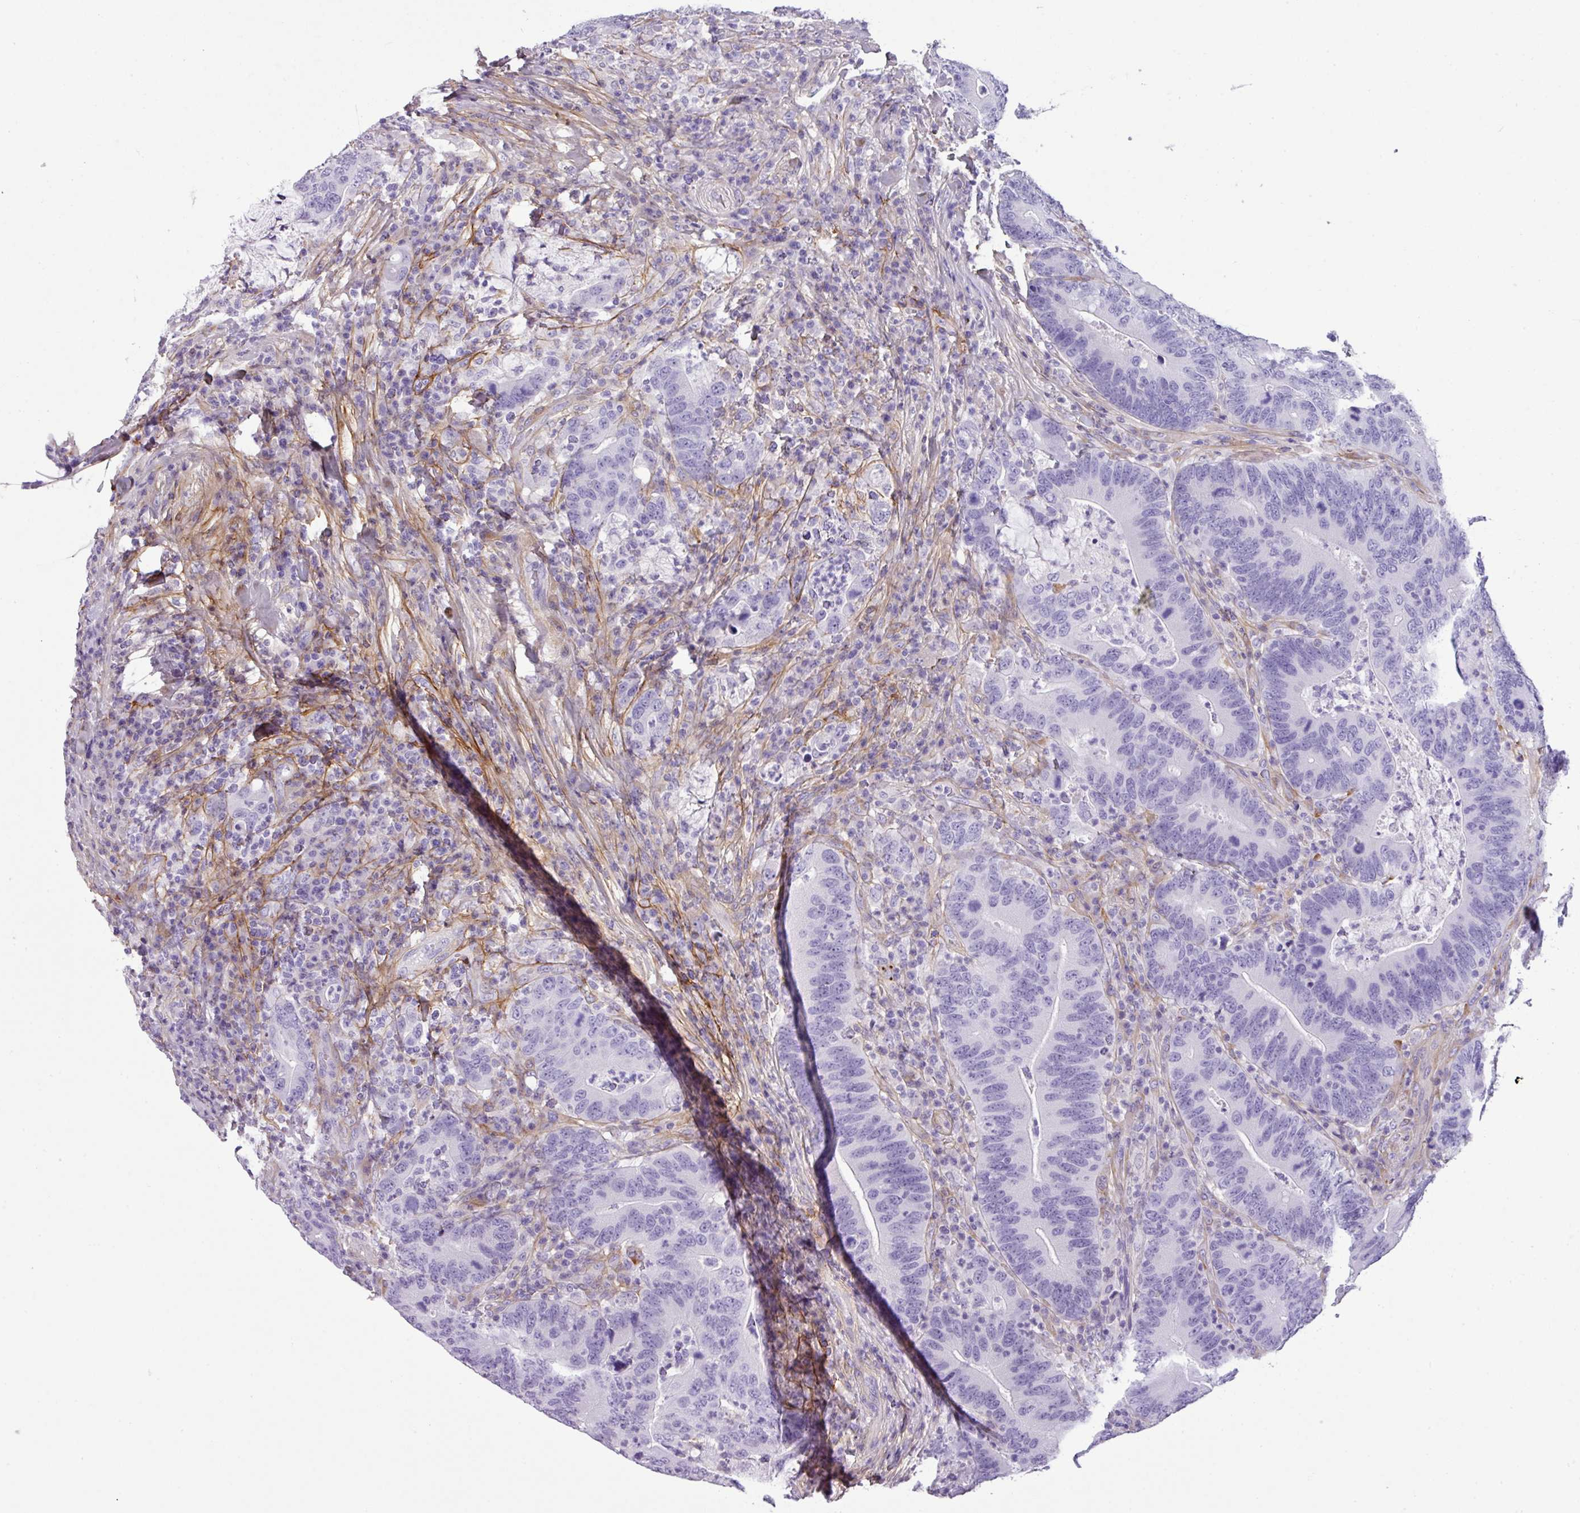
{"staining": {"intensity": "negative", "quantity": "none", "location": "none"}, "tissue": "colorectal cancer", "cell_type": "Tumor cells", "image_type": "cancer", "snomed": [{"axis": "morphology", "description": "Adenocarcinoma, NOS"}, {"axis": "topography", "description": "Colon"}], "caption": "Immunohistochemistry of human colorectal cancer (adenocarcinoma) displays no staining in tumor cells. (DAB (3,3'-diaminobenzidine) immunohistochemistry (IHC) visualized using brightfield microscopy, high magnification).", "gene": "PARD6G", "patient": {"sex": "female", "age": 66}}